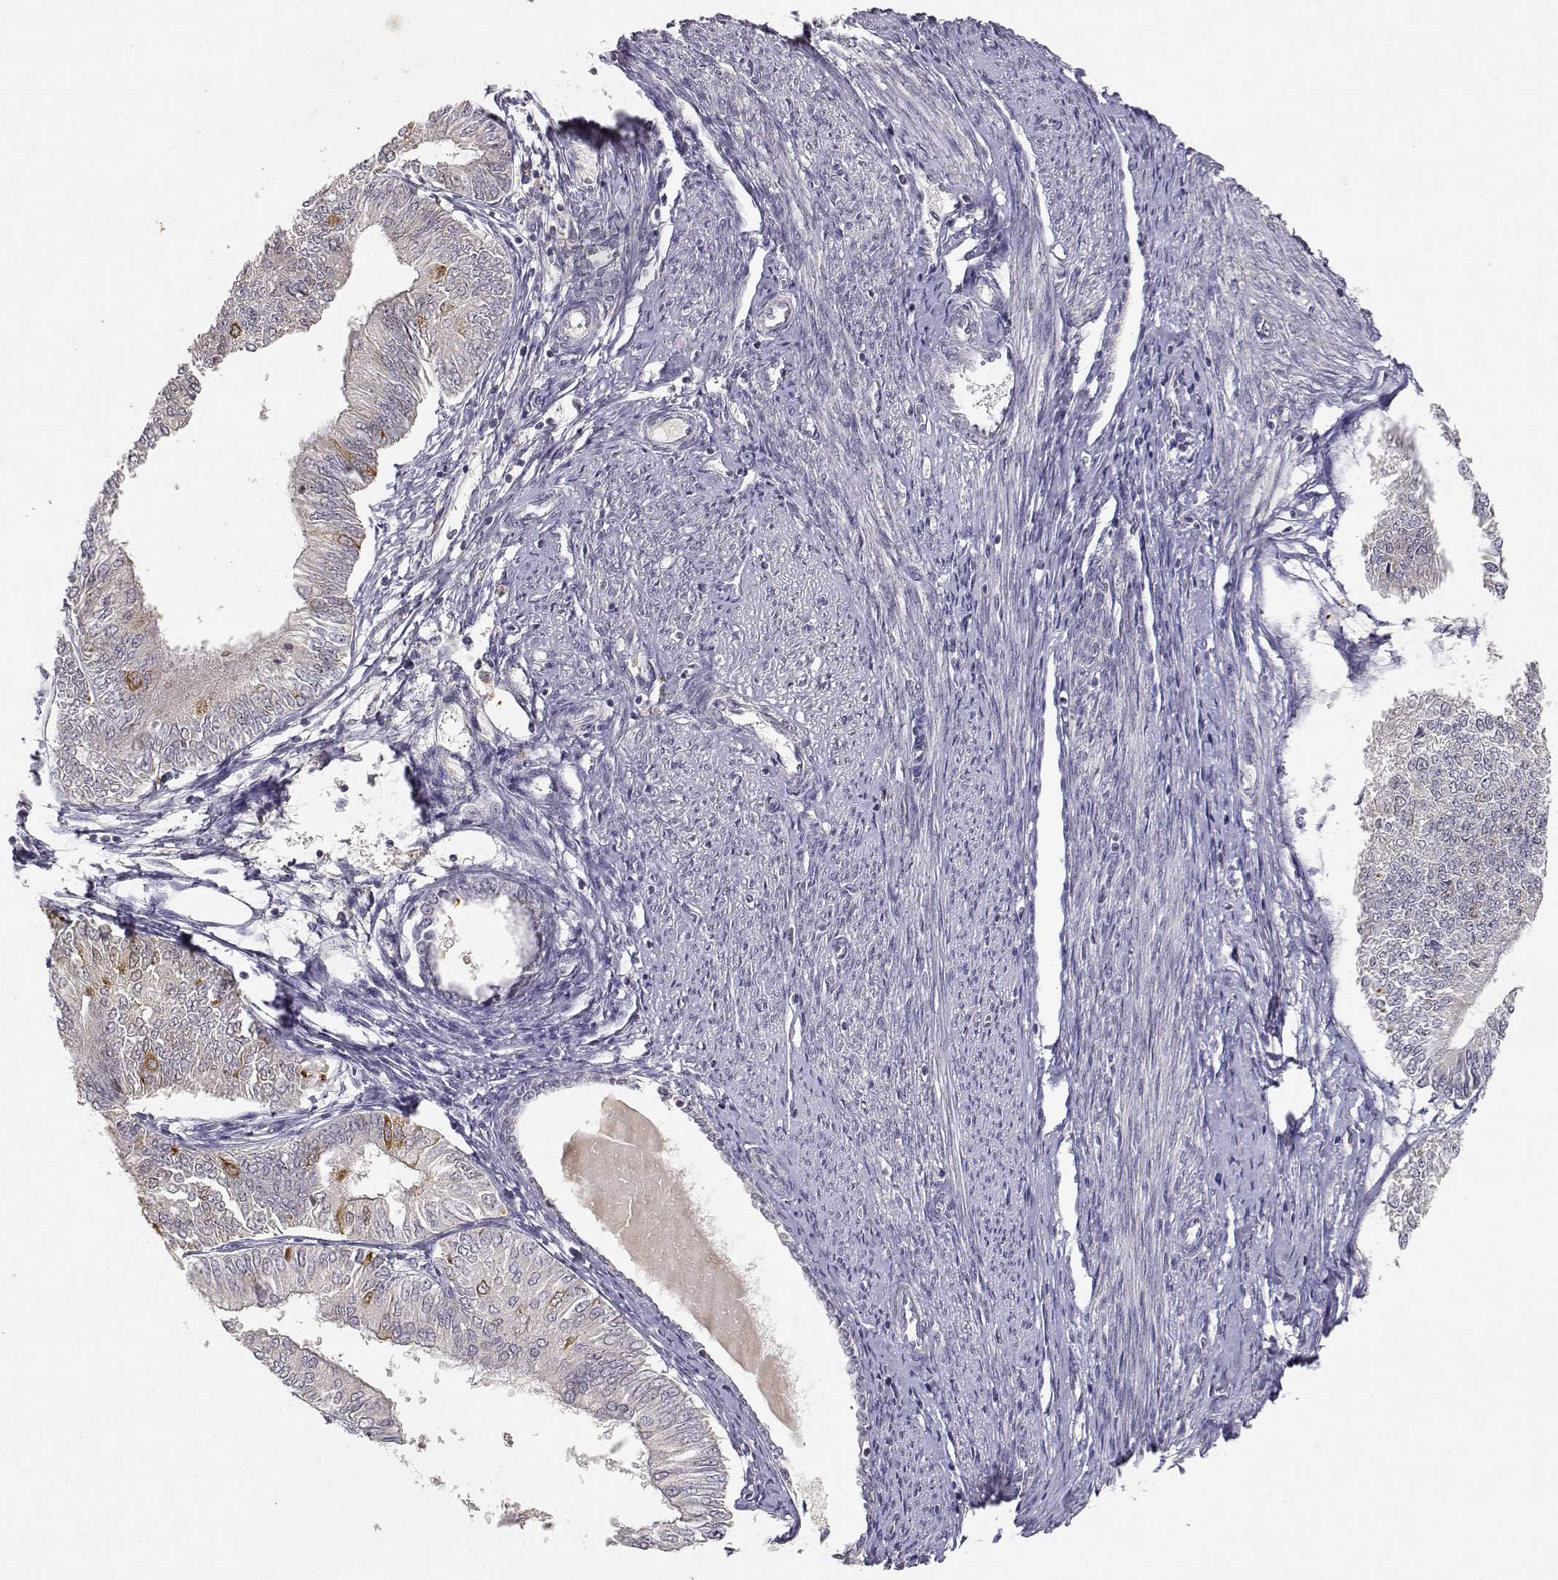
{"staining": {"intensity": "moderate", "quantity": "<25%", "location": "cytoplasmic/membranous"}, "tissue": "endometrial cancer", "cell_type": "Tumor cells", "image_type": "cancer", "snomed": [{"axis": "morphology", "description": "Adenocarcinoma, NOS"}, {"axis": "topography", "description": "Endometrium"}], "caption": "DAB immunohistochemical staining of human endometrial adenocarcinoma shows moderate cytoplasmic/membranous protein staining in about <25% of tumor cells. Immunohistochemistry stains the protein in brown and the nuclei are stained blue.", "gene": "RAD51", "patient": {"sex": "female", "age": 58}}